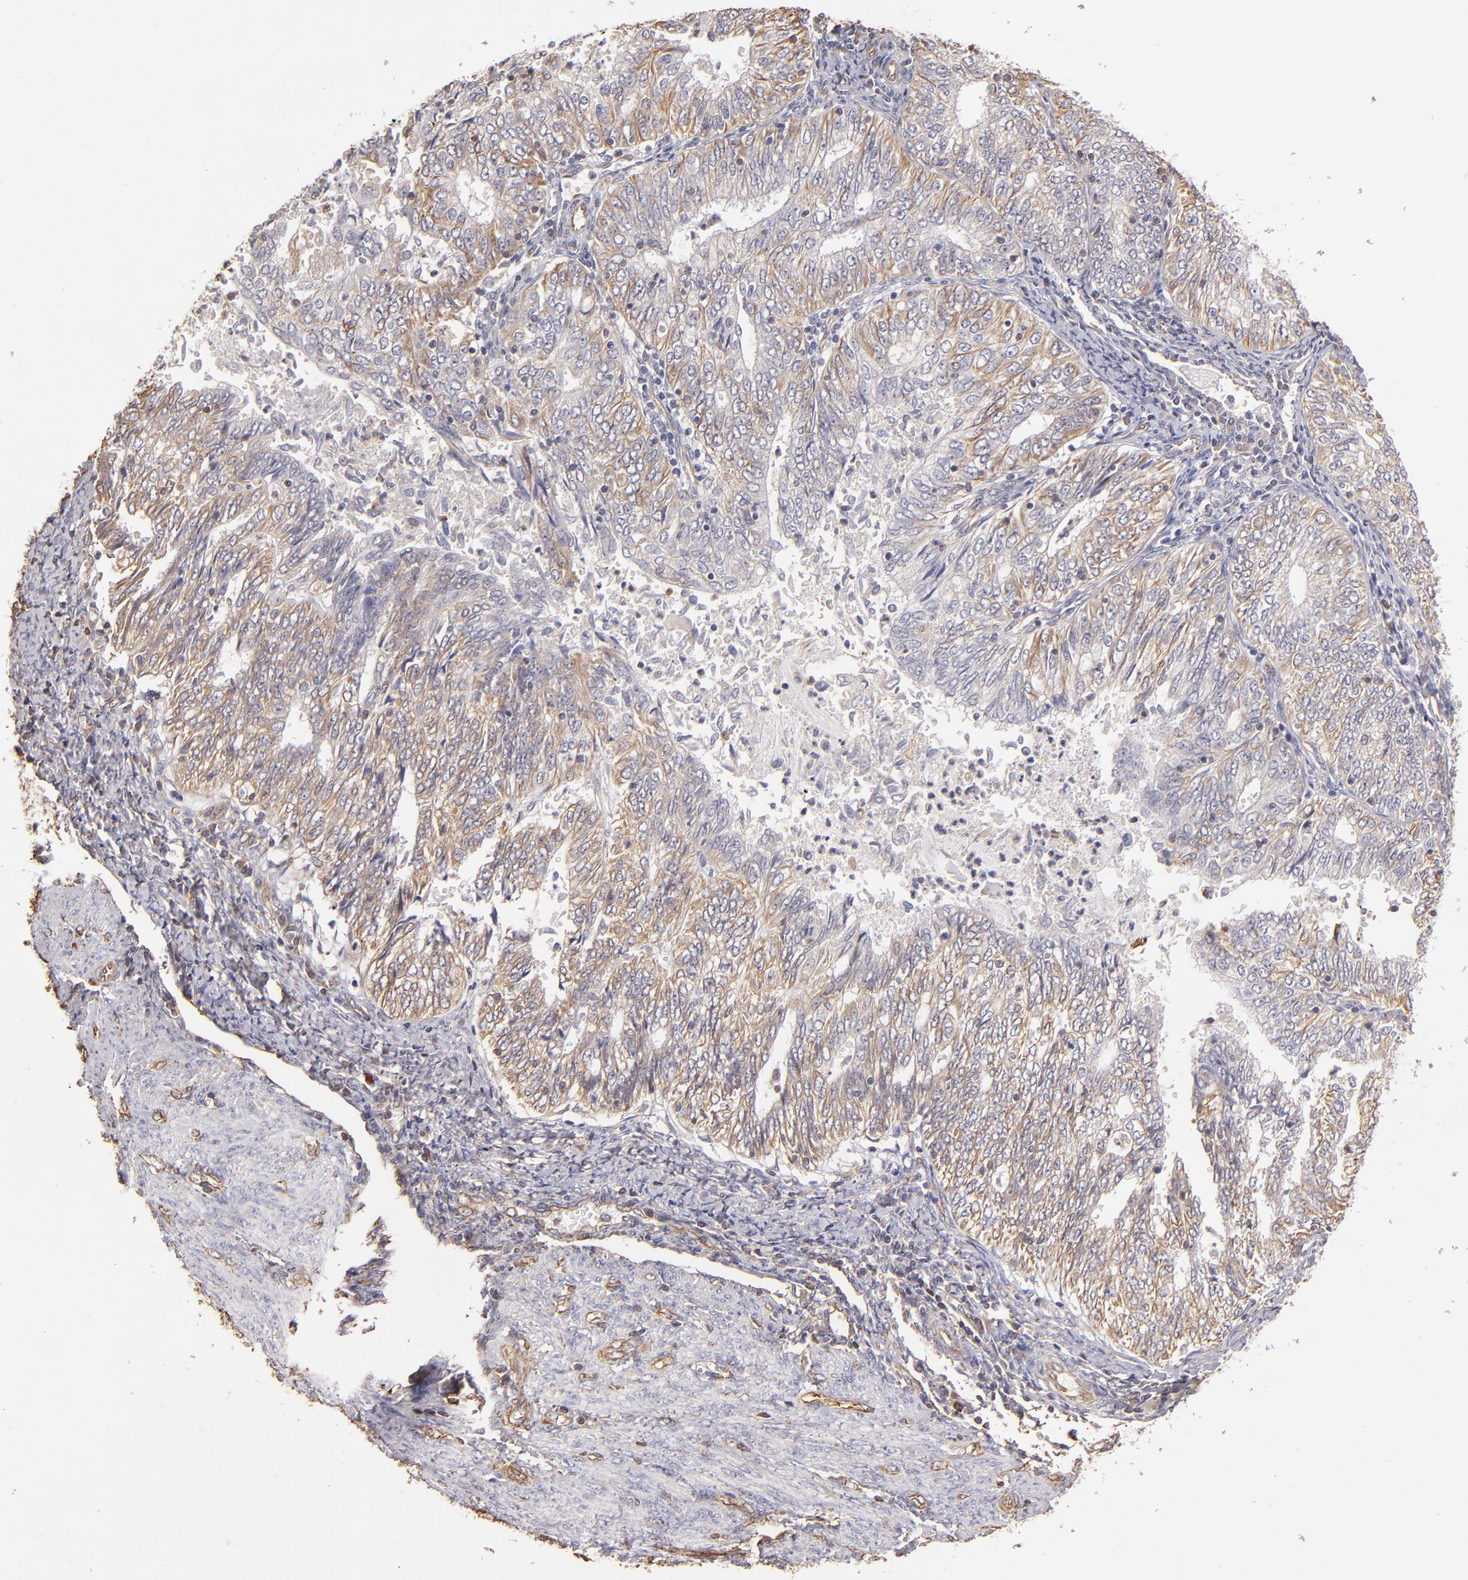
{"staining": {"intensity": "moderate", "quantity": ">75%", "location": "cytoplasmic/membranous"}, "tissue": "endometrial cancer", "cell_type": "Tumor cells", "image_type": "cancer", "snomed": [{"axis": "morphology", "description": "Adenocarcinoma, NOS"}, {"axis": "topography", "description": "Endometrium"}], "caption": "Protein analysis of endometrial adenocarcinoma tissue exhibits moderate cytoplasmic/membranous staining in about >75% of tumor cells.", "gene": "ABCC1", "patient": {"sex": "female", "age": 69}}